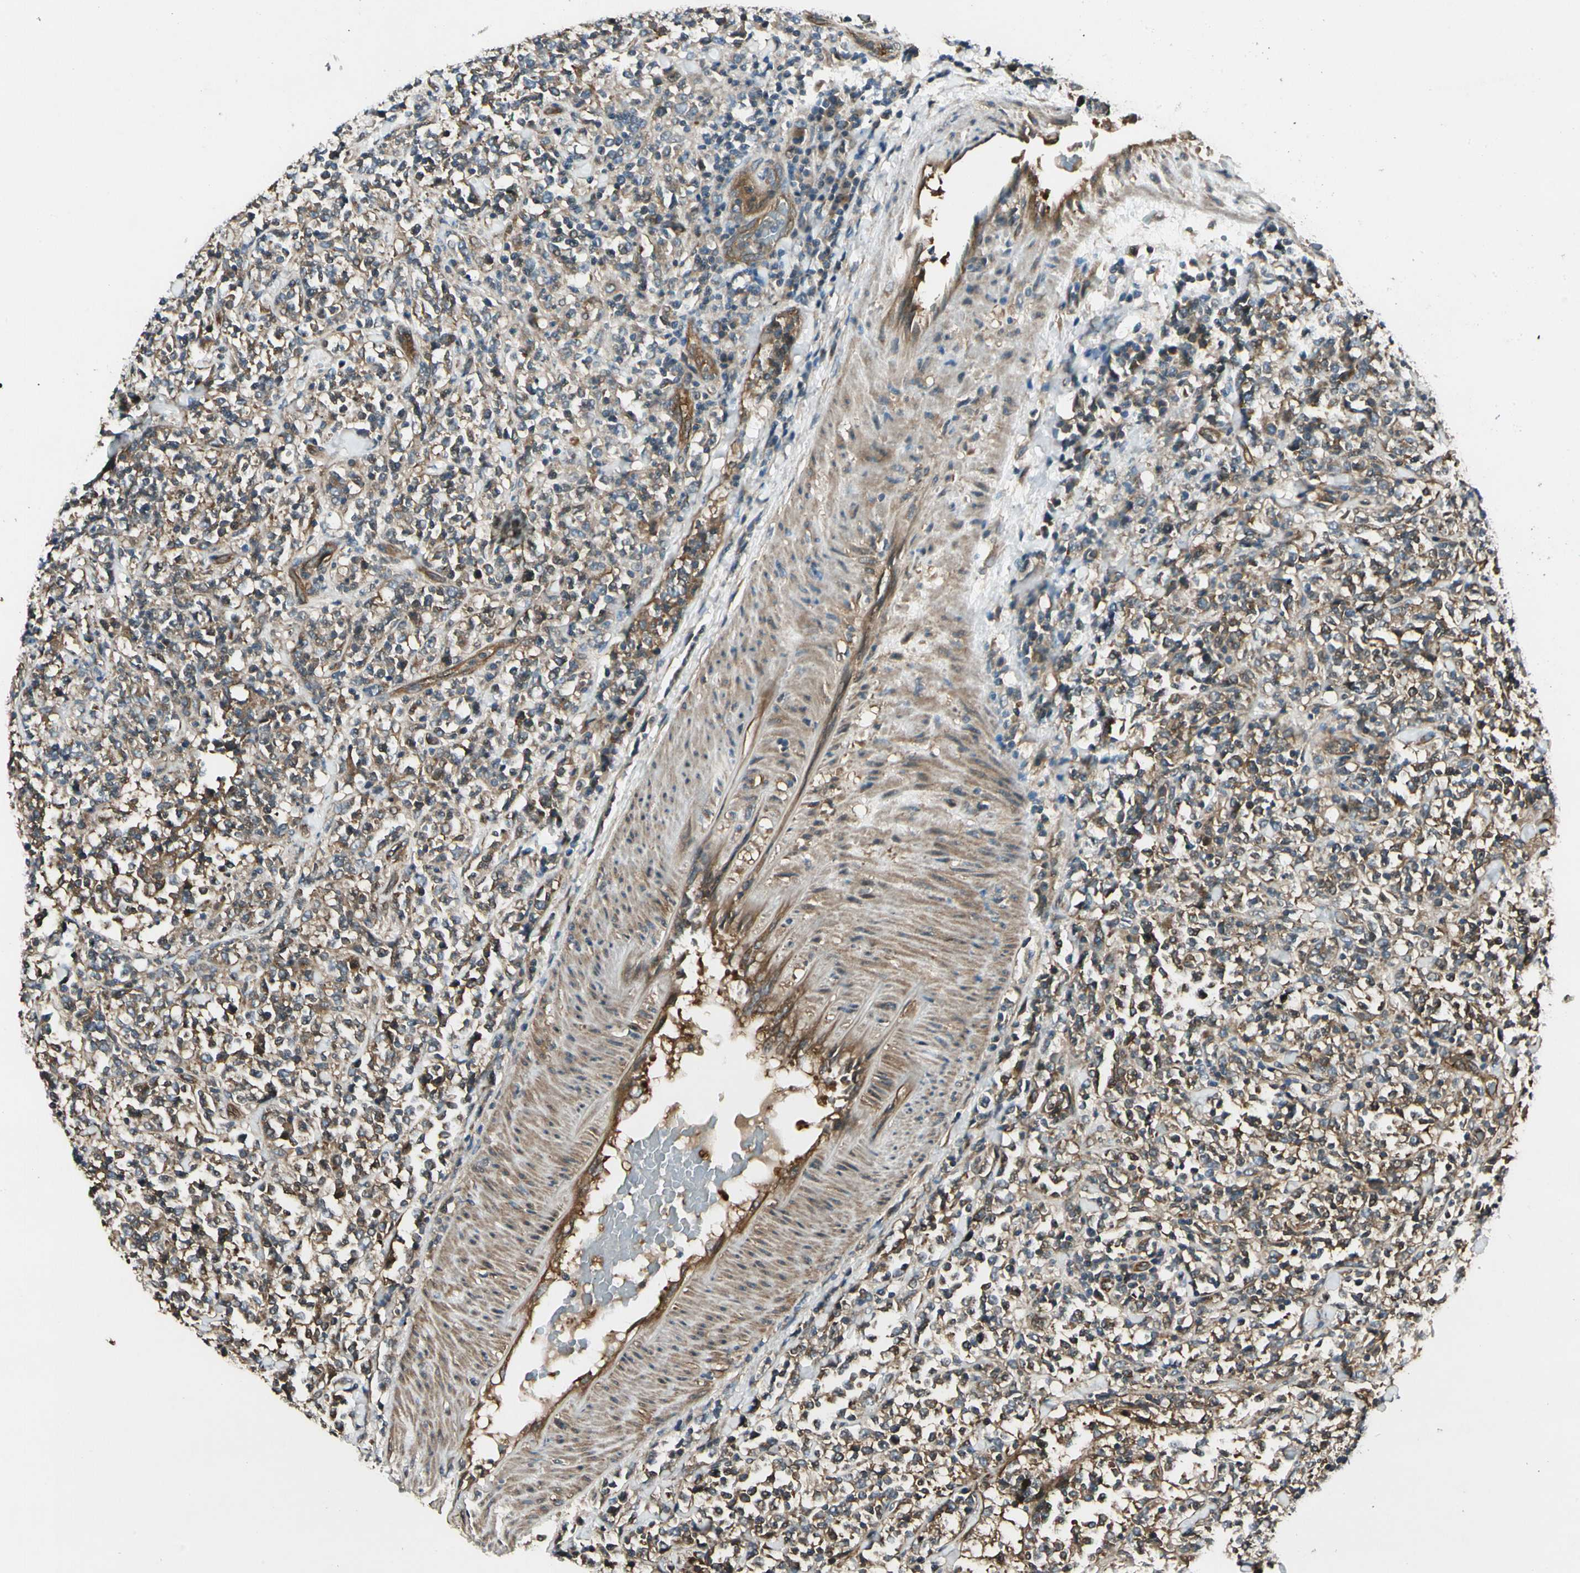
{"staining": {"intensity": "negative", "quantity": "none", "location": "none"}, "tissue": "lymphoma", "cell_type": "Tumor cells", "image_type": "cancer", "snomed": [{"axis": "morphology", "description": "Malignant lymphoma, non-Hodgkin's type, High grade"}, {"axis": "topography", "description": "Soft tissue"}], "caption": "Human high-grade malignant lymphoma, non-Hodgkin's type stained for a protein using immunohistochemistry (IHC) exhibits no staining in tumor cells.", "gene": "ROCK2", "patient": {"sex": "male", "age": 18}}